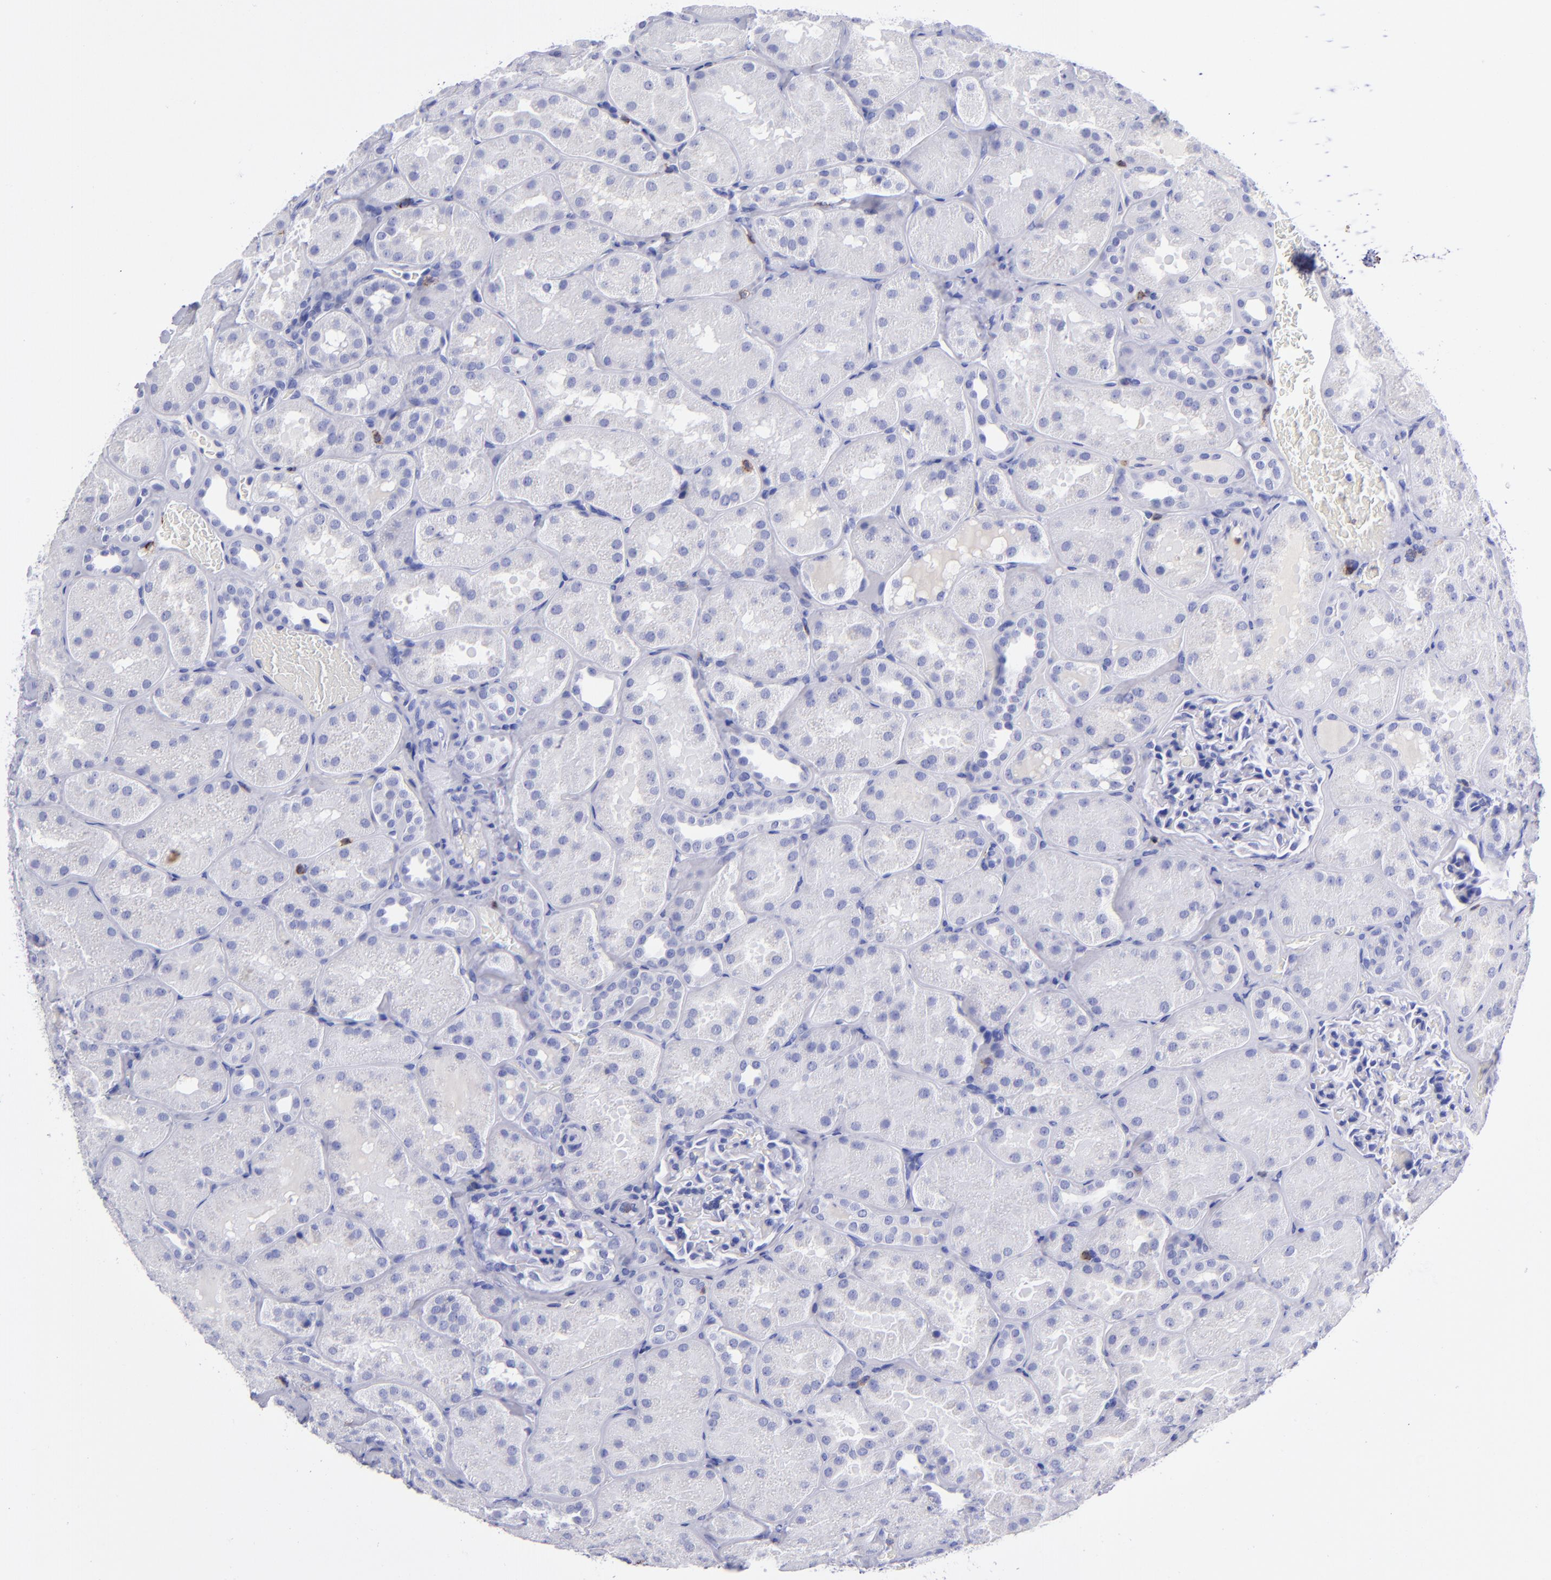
{"staining": {"intensity": "negative", "quantity": "none", "location": "none"}, "tissue": "kidney", "cell_type": "Cells in glomeruli", "image_type": "normal", "snomed": [{"axis": "morphology", "description": "Normal tissue, NOS"}, {"axis": "topography", "description": "Kidney"}], "caption": "An immunohistochemistry histopathology image of benign kidney is shown. There is no staining in cells in glomeruli of kidney.", "gene": "CD6", "patient": {"sex": "male", "age": 28}}